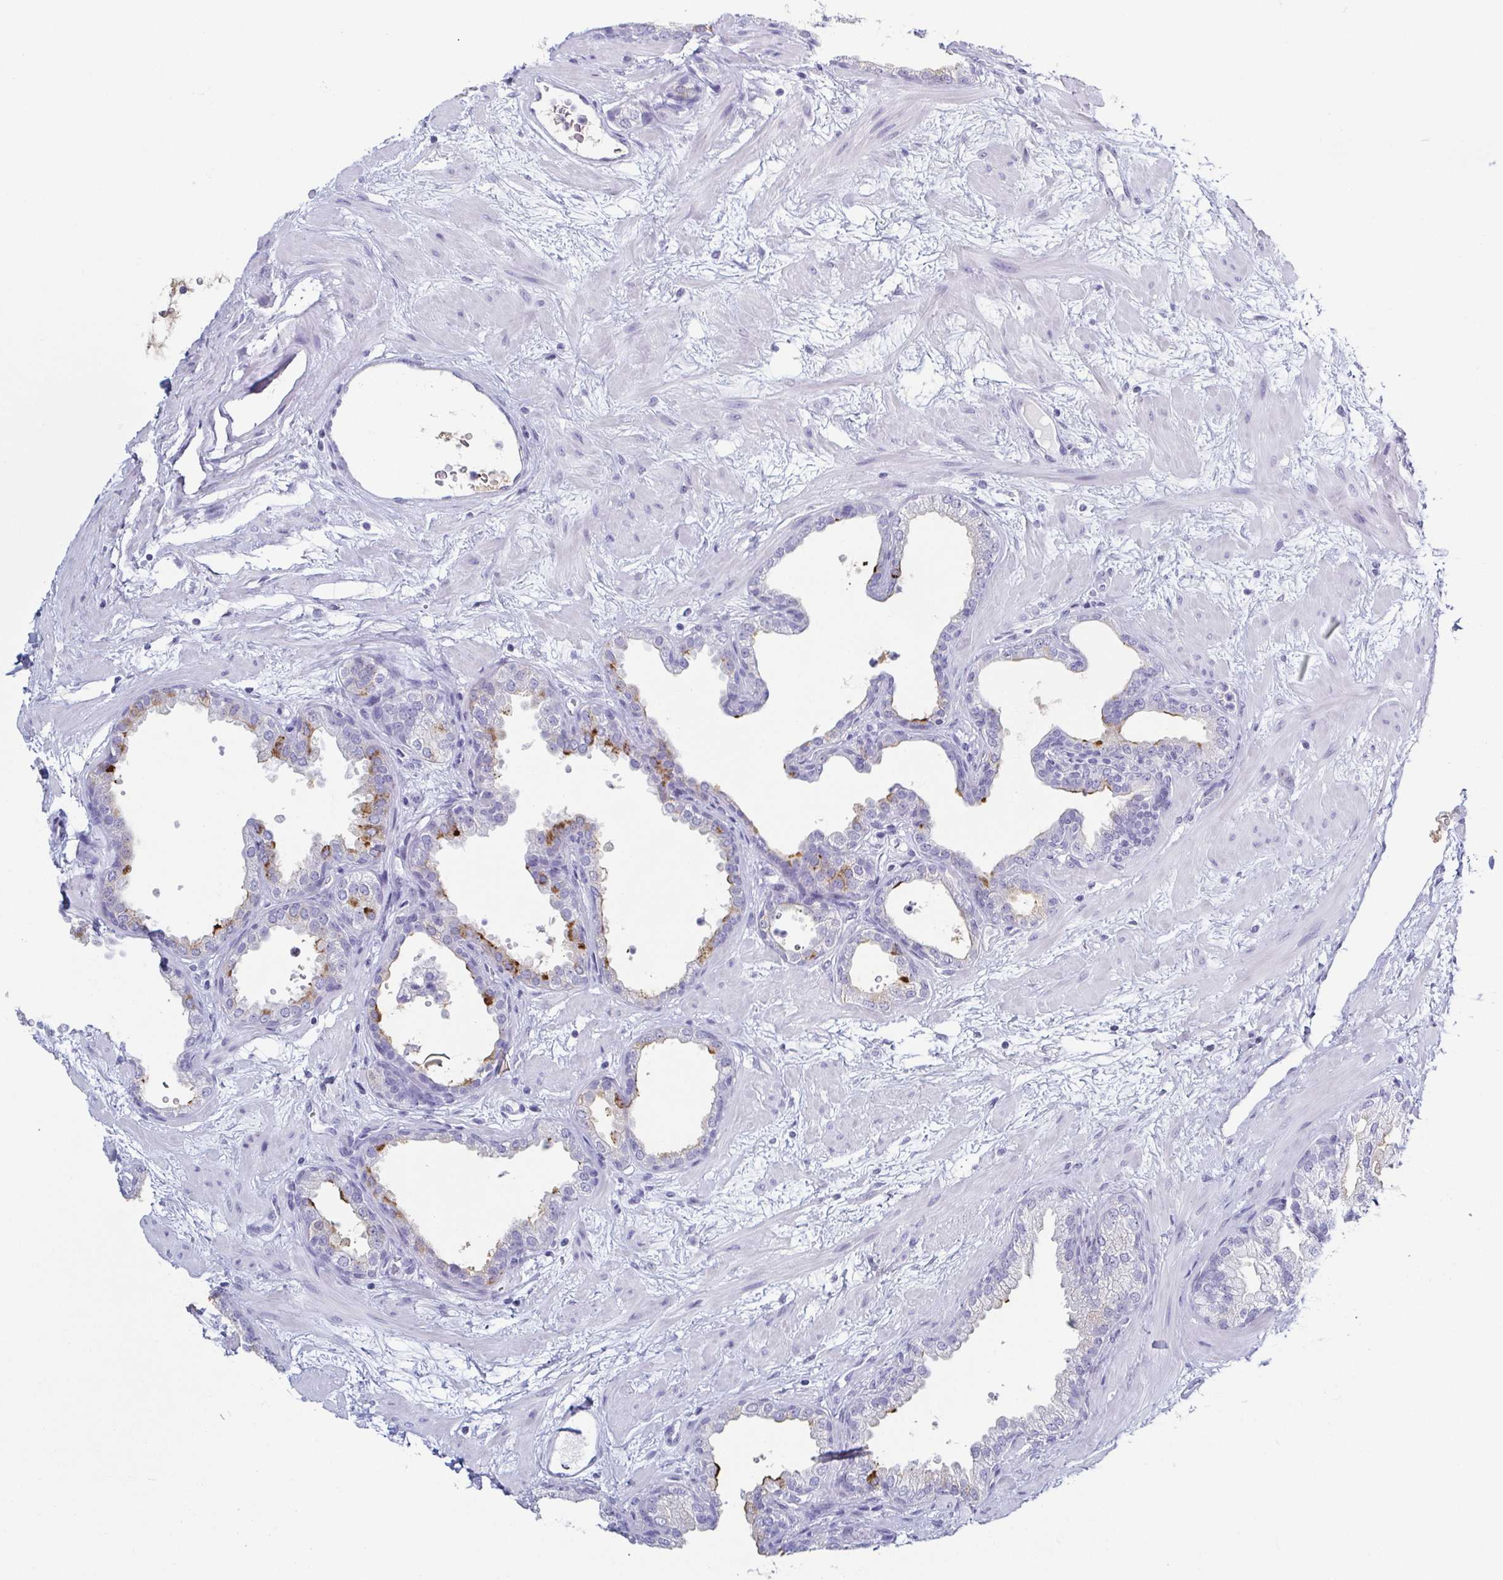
{"staining": {"intensity": "moderate", "quantity": "<25%", "location": "cytoplasmic/membranous"}, "tissue": "prostate", "cell_type": "Glandular cells", "image_type": "normal", "snomed": [{"axis": "morphology", "description": "Normal tissue, NOS"}, {"axis": "topography", "description": "Prostate"}], "caption": "This is an image of immunohistochemistry staining of unremarkable prostate, which shows moderate positivity in the cytoplasmic/membranous of glandular cells.", "gene": "ZG16B", "patient": {"sex": "male", "age": 37}}